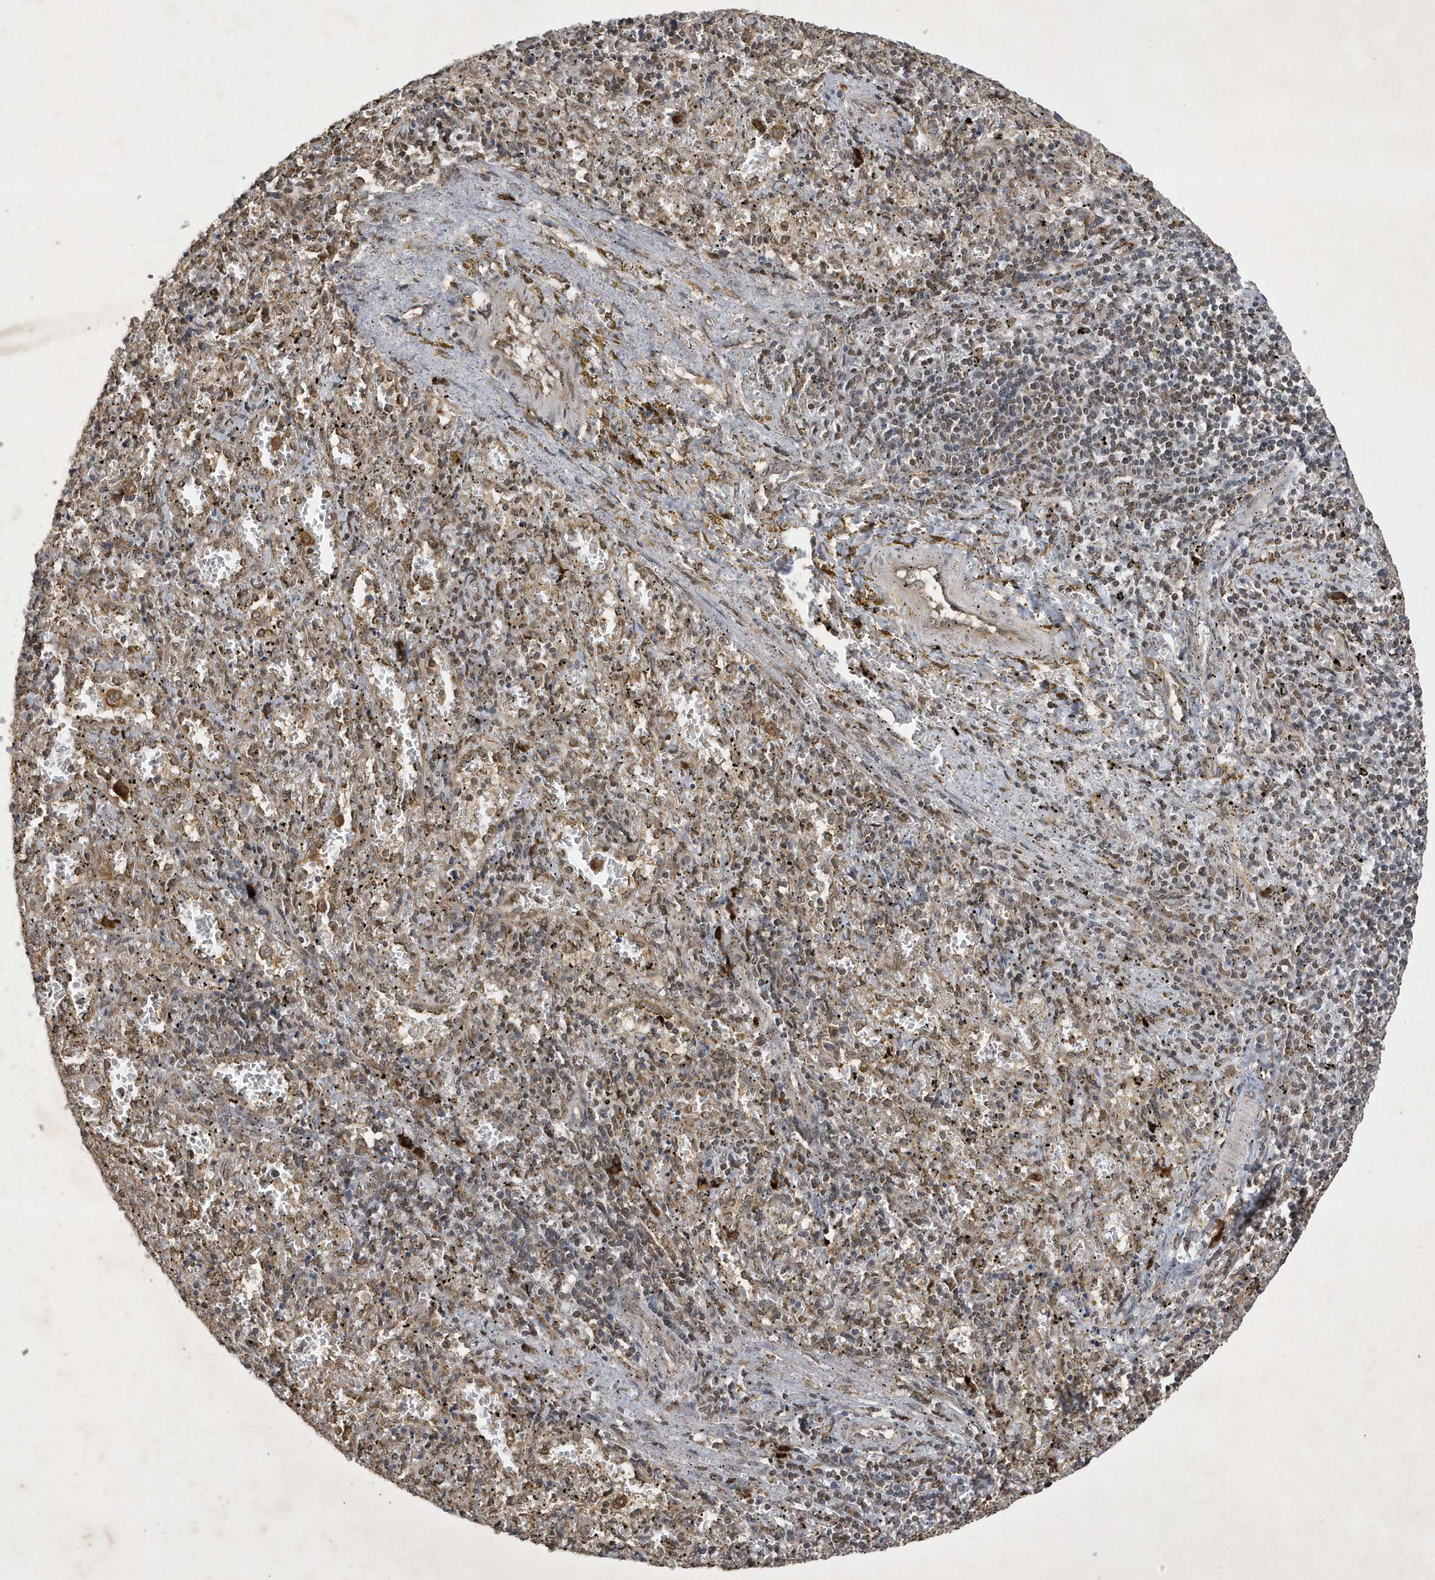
{"staining": {"intensity": "strong", "quantity": "<25%", "location": "cytoplasmic/membranous"}, "tissue": "spleen", "cell_type": "Cells in red pulp", "image_type": "normal", "snomed": [{"axis": "morphology", "description": "Normal tissue, NOS"}, {"axis": "topography", "description": "Spleen"}], "caption": "IHC staining of normal spleen, which shows medium levels of strong cytoplasmic/membranous positivity in about <25% of cells in red pulp indicating strong cytoplasmic/membranous protein staining. The staining was performed using DAB (brown) for protein detection and nuclei were counterstained in hematoxylin (blue).", "gene": "STX10", "patient": {"sex": "male", "age": 11}}